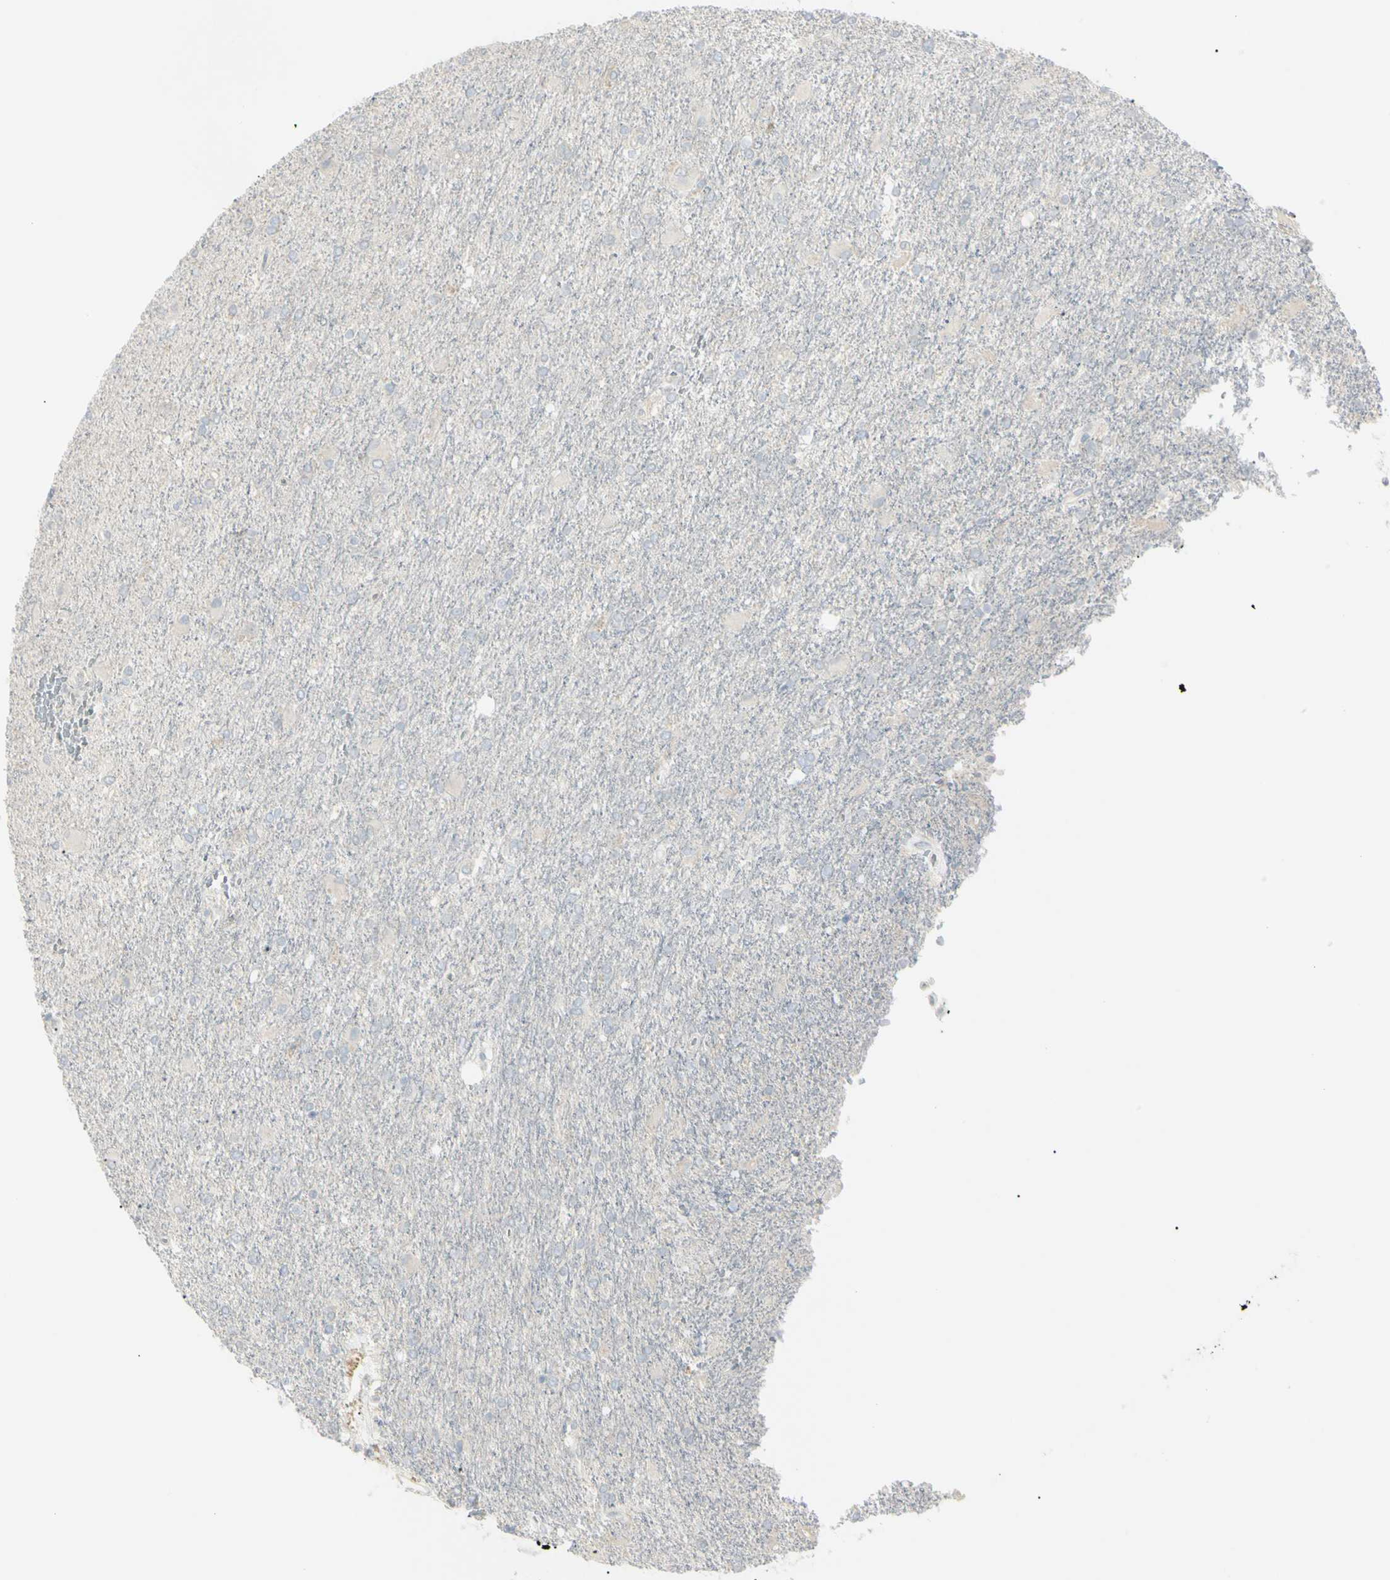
{"staining": {"intensity": "negative", "quantity": "none", "location": "none"}, "tissue": "glioma", "cell_type": "Tumor cells", "image_type": "cancer", "snomed": [{"axis": "morphology", "description": "Glioma, malignant, High grade"}, {"axis": "topography", "description": "Brain"}], "caption": "DAB (3,3'-diaminobenzidine) immunohistochemical staining of malignant glioma (high-grade) shows no significant positivity in tumor cells.", "gene": "PIP", "patient": {"sex": "male", "age": 71}}